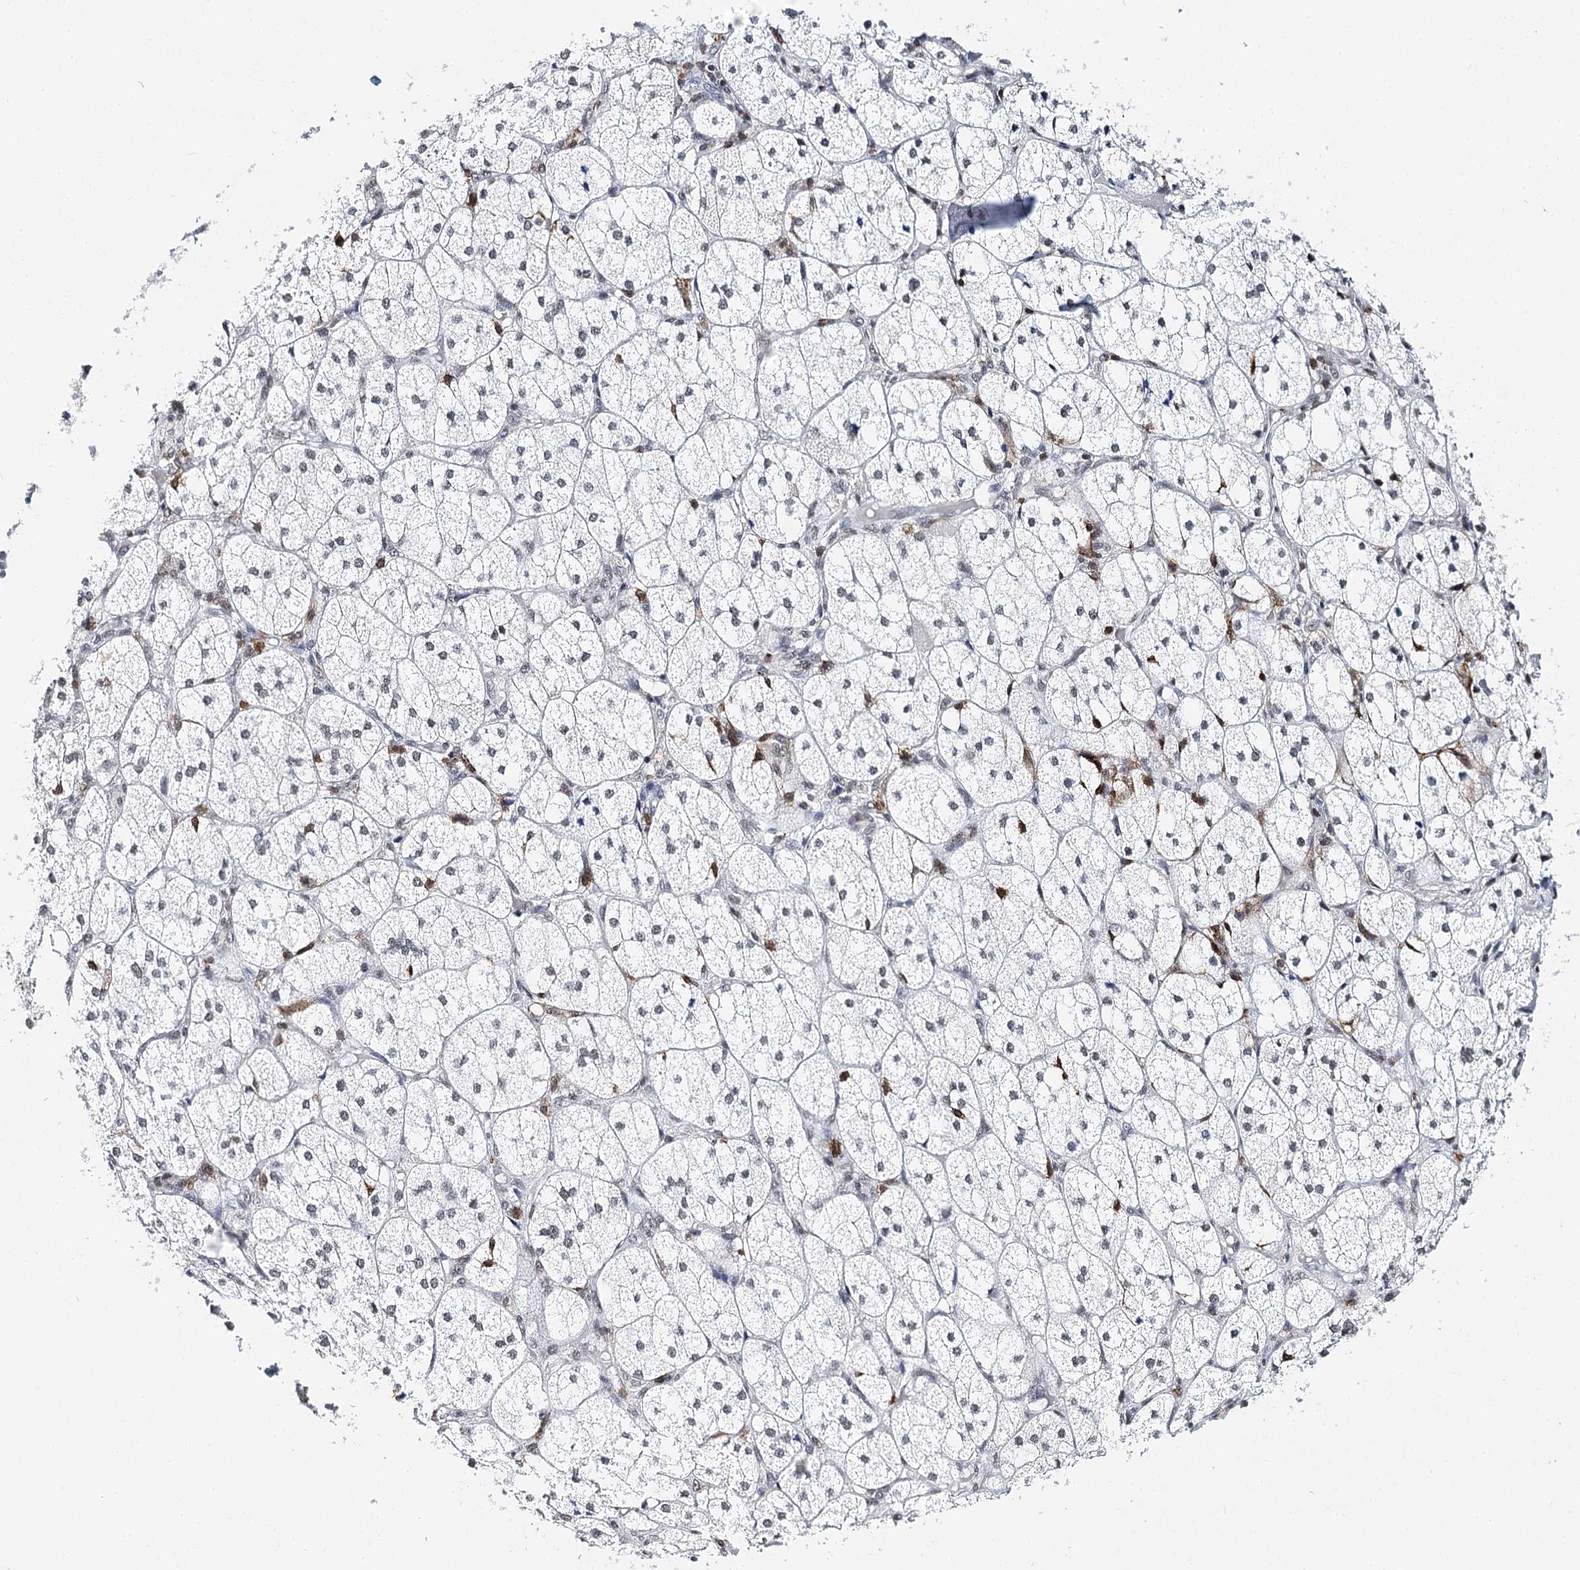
{"staining": {"intensity": "weak", "quantity": "<25%", "location": "nuclear"}, "tissue": "adrenal gland", "cell_type": "Glandular cells", "image_type": "normal", "snomed": [{"axis": "morphology", "description": "Normal tissue, NOS"}, {"axis": "topography", "description": "Adrenal gland"}], "caption": "IHC photomicrograph of normal human adrenal gland stained for a protein (brown), which exhibits no staining in glandular cells.", "gene": "BARD1", "patient": {"sex": "female", "age": 61}}